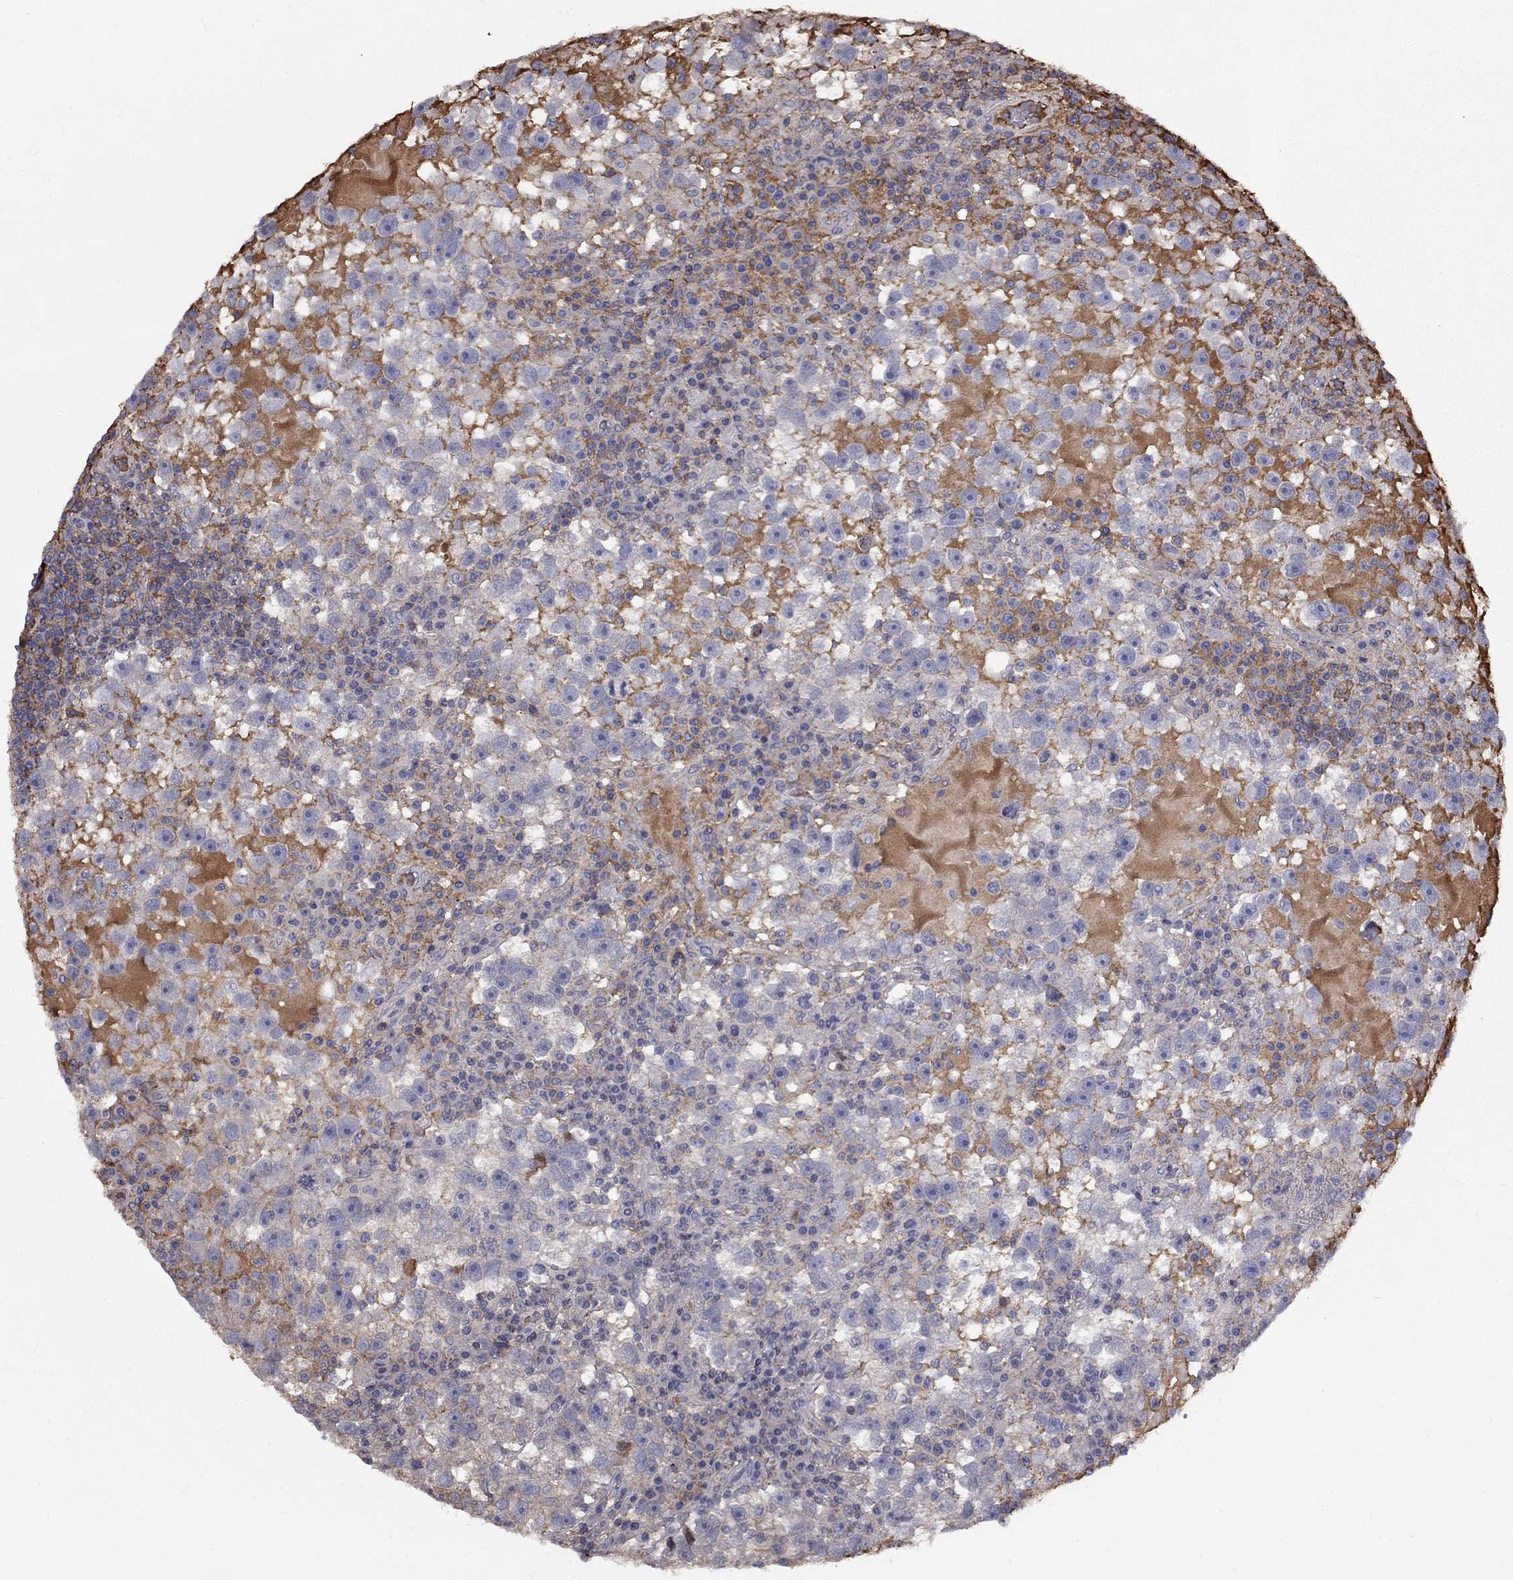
{"staining": {"intensity": "moderate", "quantity": "<25%", "location": "cytoplasmic/membranous"}, "tissue": "testis cancer", "cell_type": "Tumor cells", "image_type": "cancer", "snomed": [{"axis": "morphology", "description": "Seminoma, NOS"}, {"axis": "topography", "description": "Testis"}], "caption": "A histopathology image showing moderate cytoplasmic/membranous staining in about <25% of tumor cells in testis cancer, as visualized by brown immunohistochemical staining.", "gene": "EPDR1", "patient": {"sex": "male", "age": 47}}